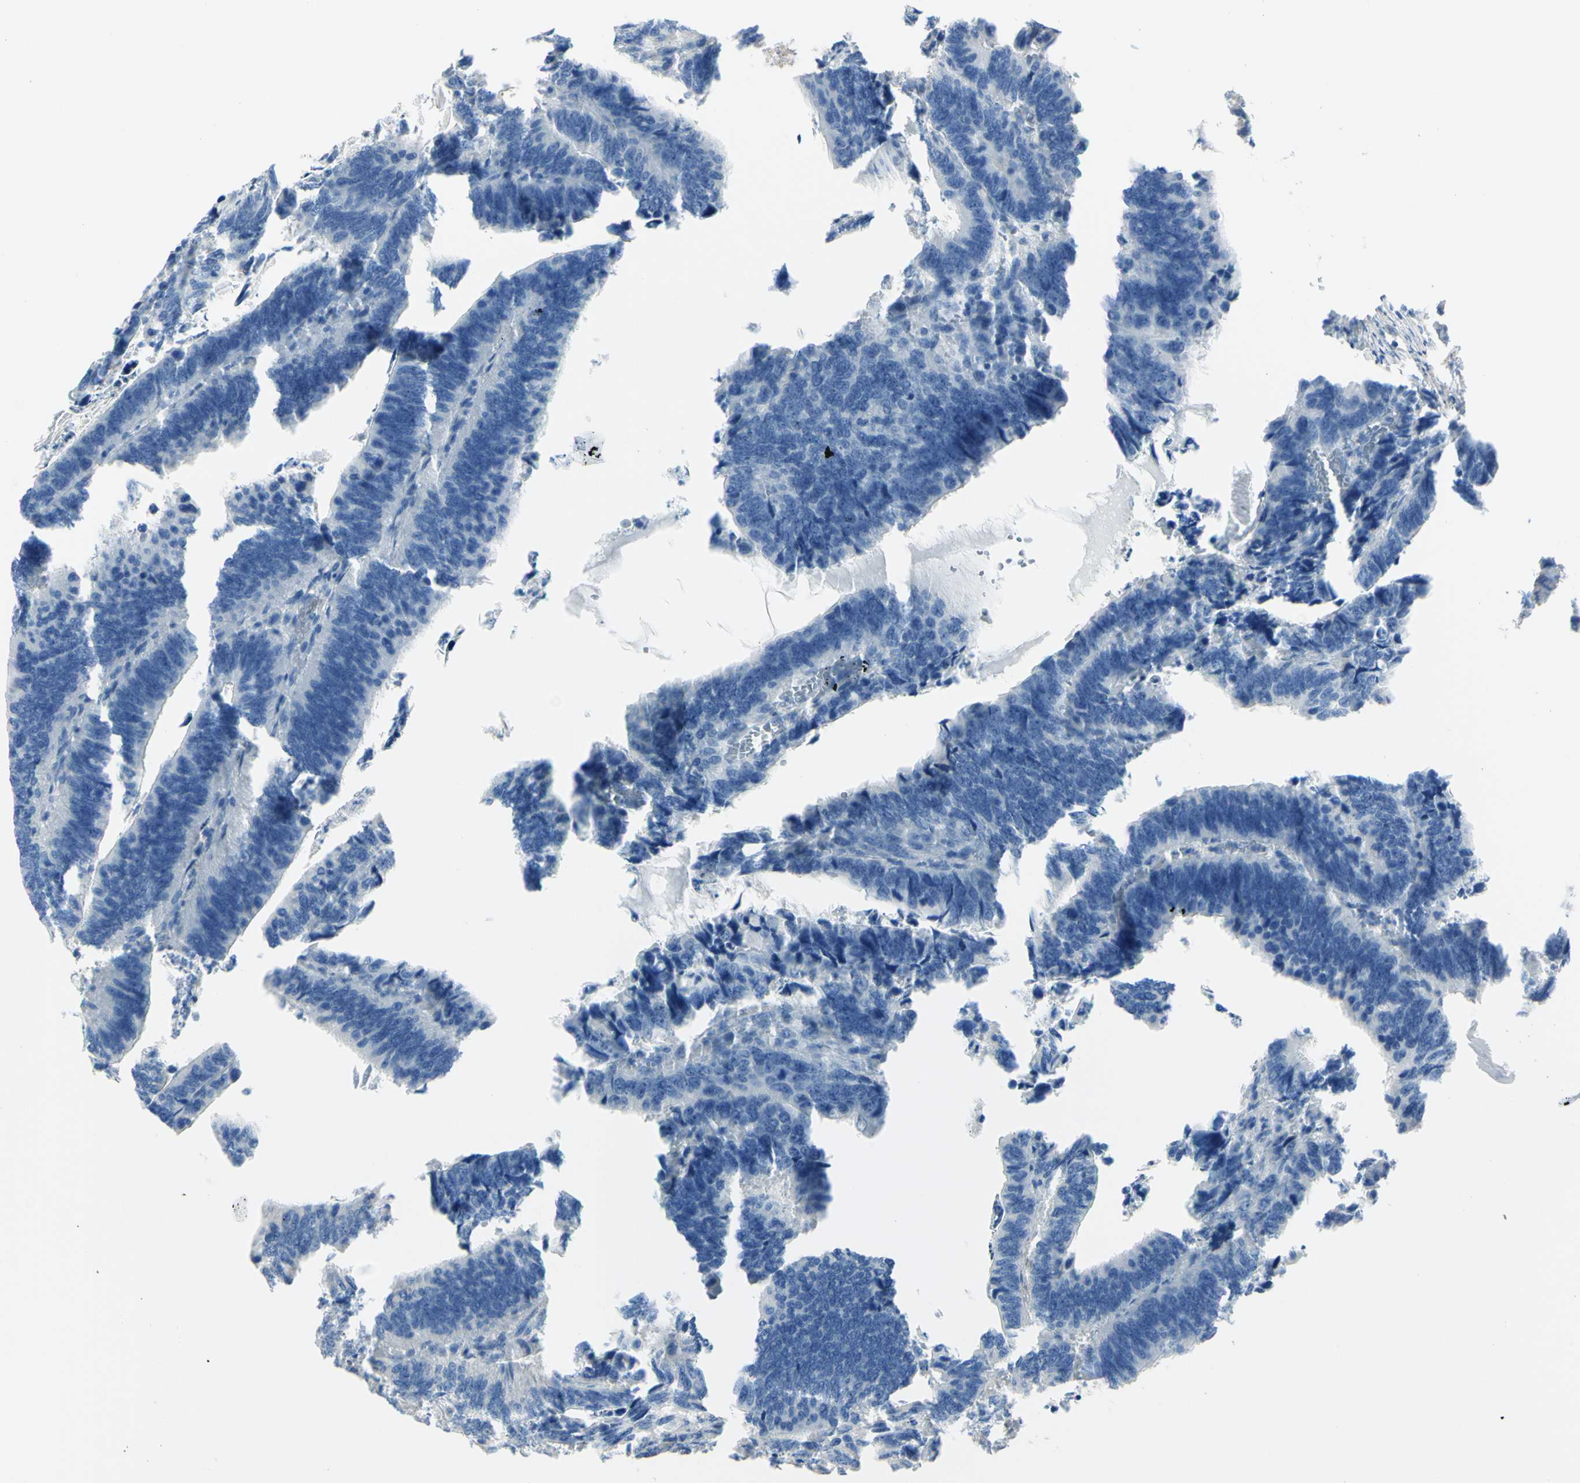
{"staining": {"intensity": "negative", "quantity": "none", "location": "none"}, "tissue": "colorectal cancer", "cell_type": "Tumor cells", "image_type": "cancer", "snomed": [{"axis": "morphology", "description": "Adenocarcinoma, NOS"}, {"axis": "topography", "description": "Colon"}], "caption": "There is no significant positivity in tumor cells of colorectal cancer (adenocarcinoma).", "gene": "NCBP2L", "patient": {"sex": "male", "age": 72}}